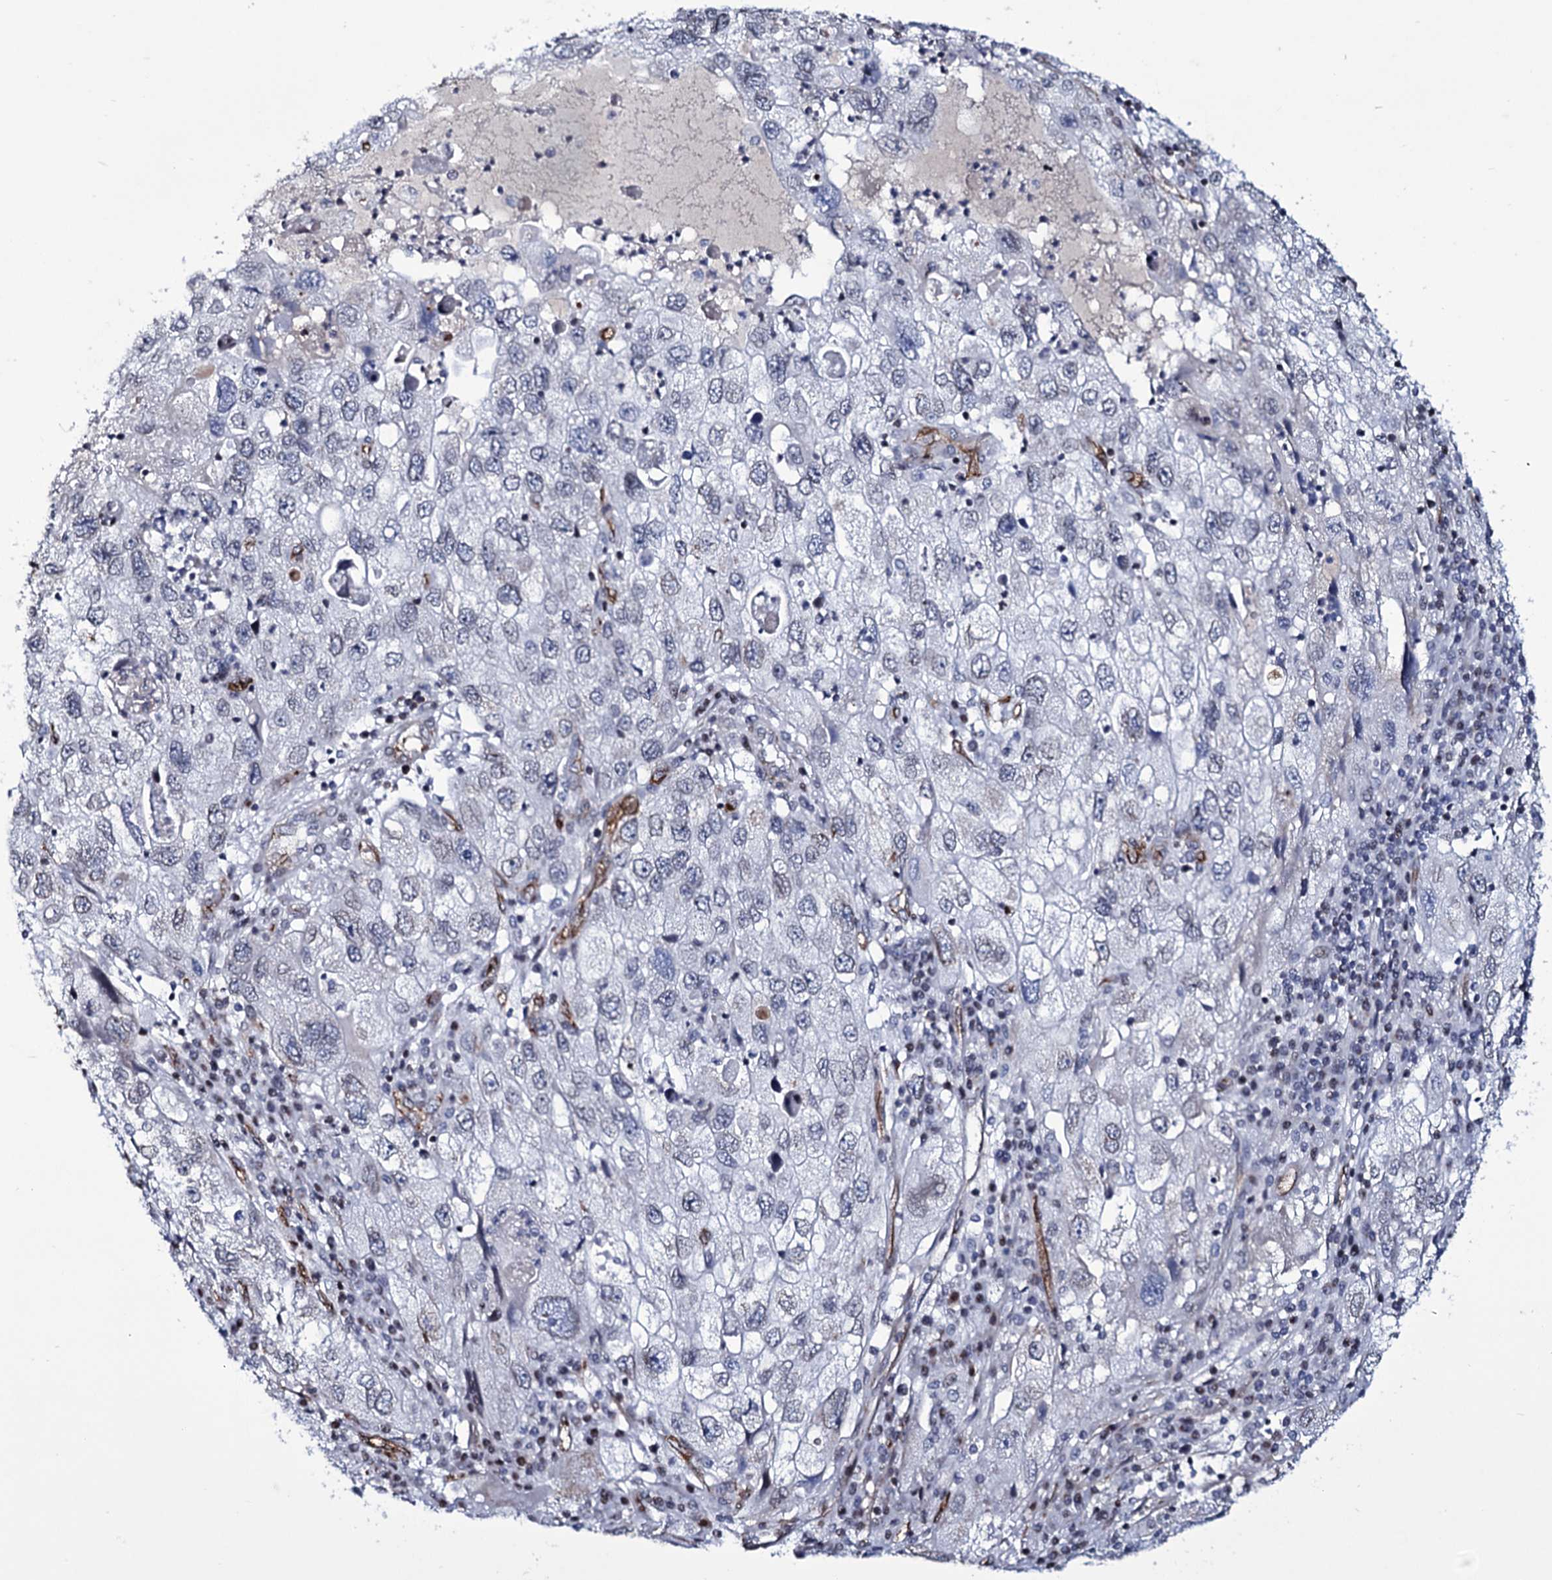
{"staining": {"intensity": "negative", "quantity": "none", "location": "none"}, "tissue": "endometrial cancer", "cell_type": "Tumor cells", "image_type": "cancer", "snomed": [{"axis": "morphology", "description": "Adenocarcinoma, NOS"}, {"axis": "topography", "description": "Endometrium"}], "caption": "Tumor cells are negative for brown protein staining in endometrial adenocarcinoma.", "gene": "ZC3H12C", "patient": {"sex": "female", "age": 49}}